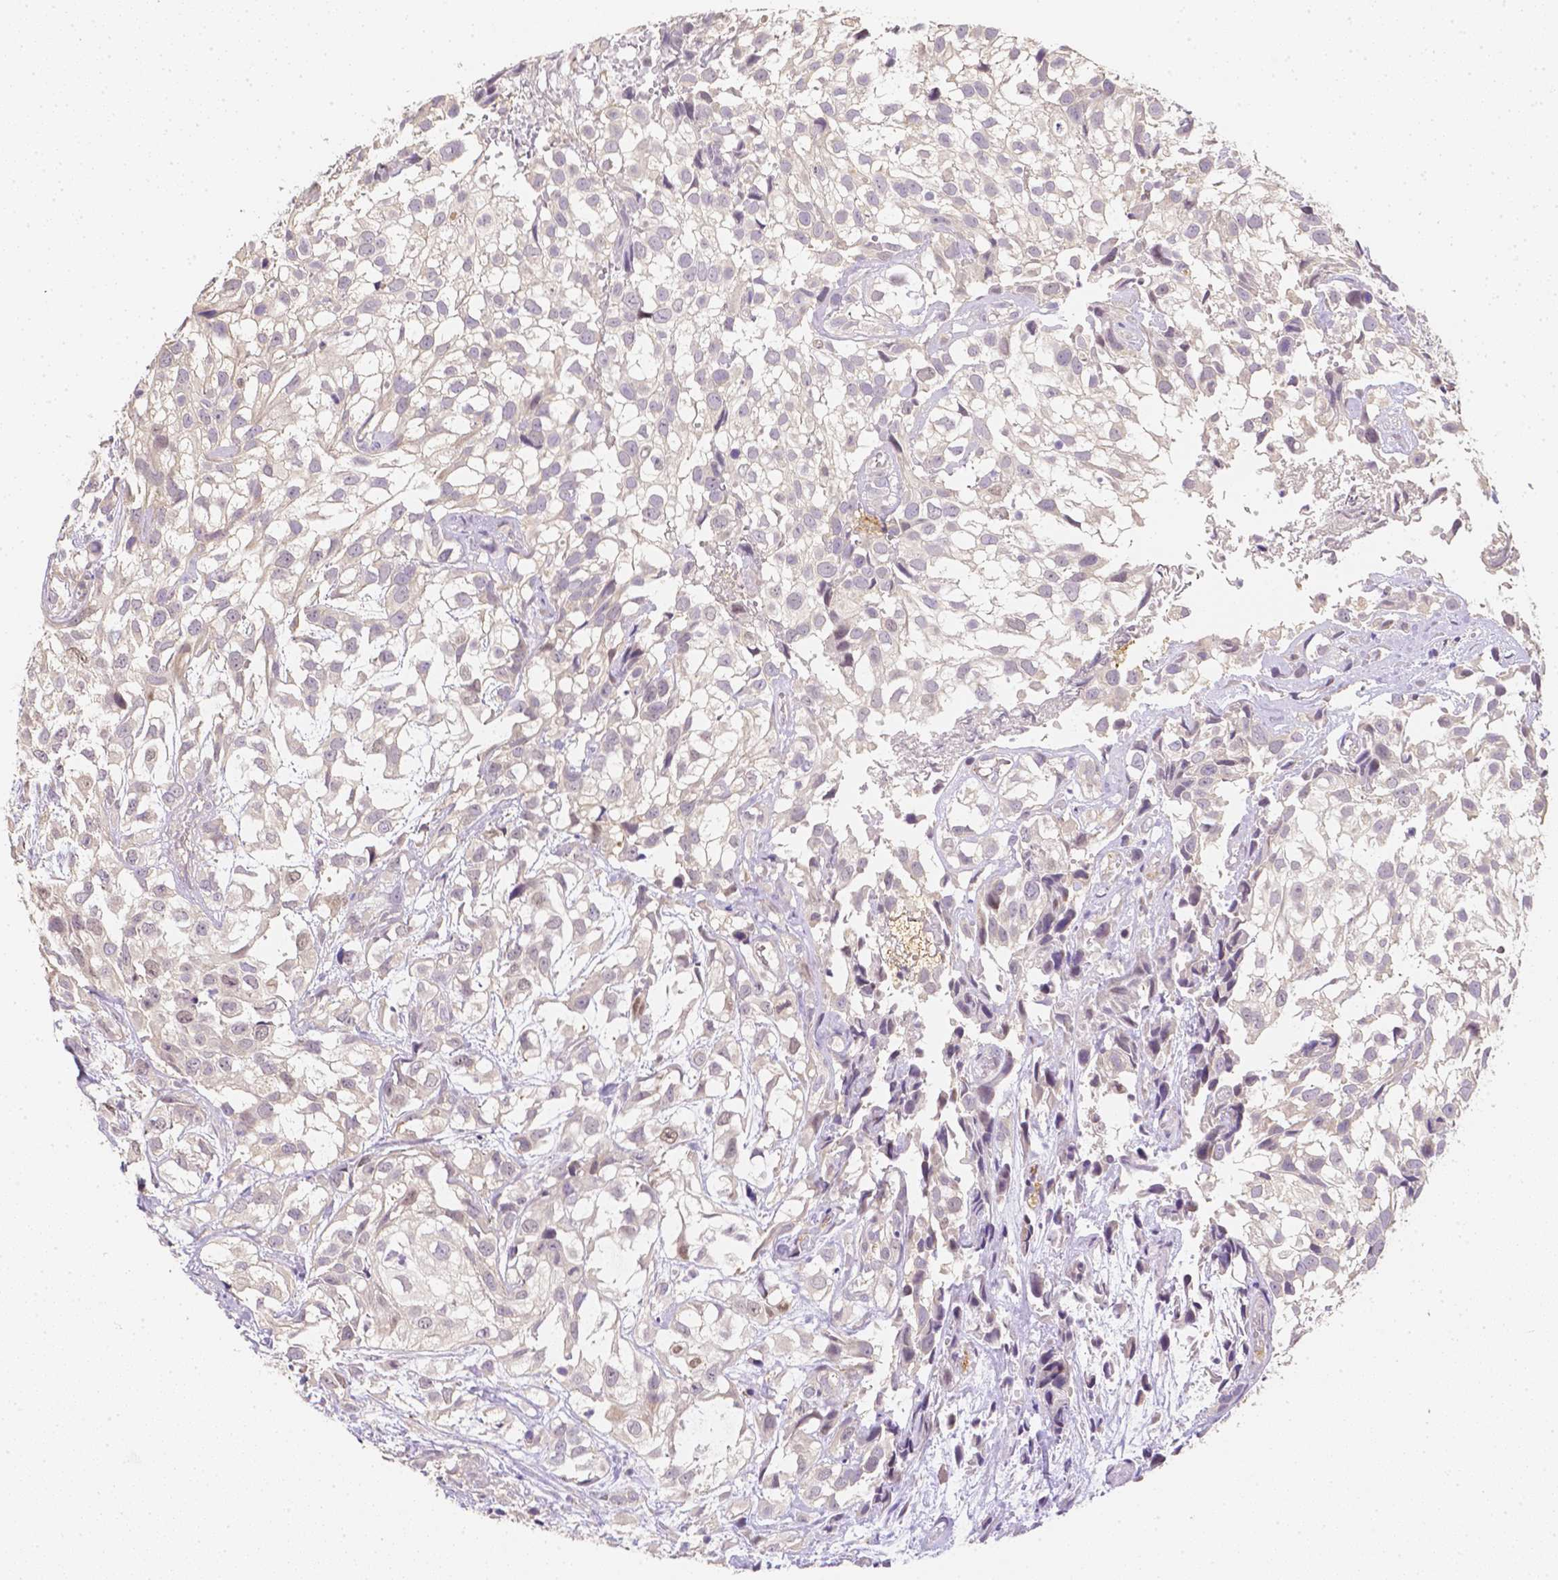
{"staining": {"intensity": "negative", "quantity": "none", "location": "none"}, "tissue": "urothelial cancer", "cell_type": "Tumor cells", "image_type": "cancer", "snomed": [{"axis": "morphology", "description": "Urothelial carcinoma, High grade"}, {"axis": "topography", "description": "Urinary bladder"}], "caption": "DAB immunohistochemical staining of high-grade urothelial carcinoma displays no significant expression in tumor cells.", "gene": "C10orf67", "patient": {"sex": "male", "age": 56}}